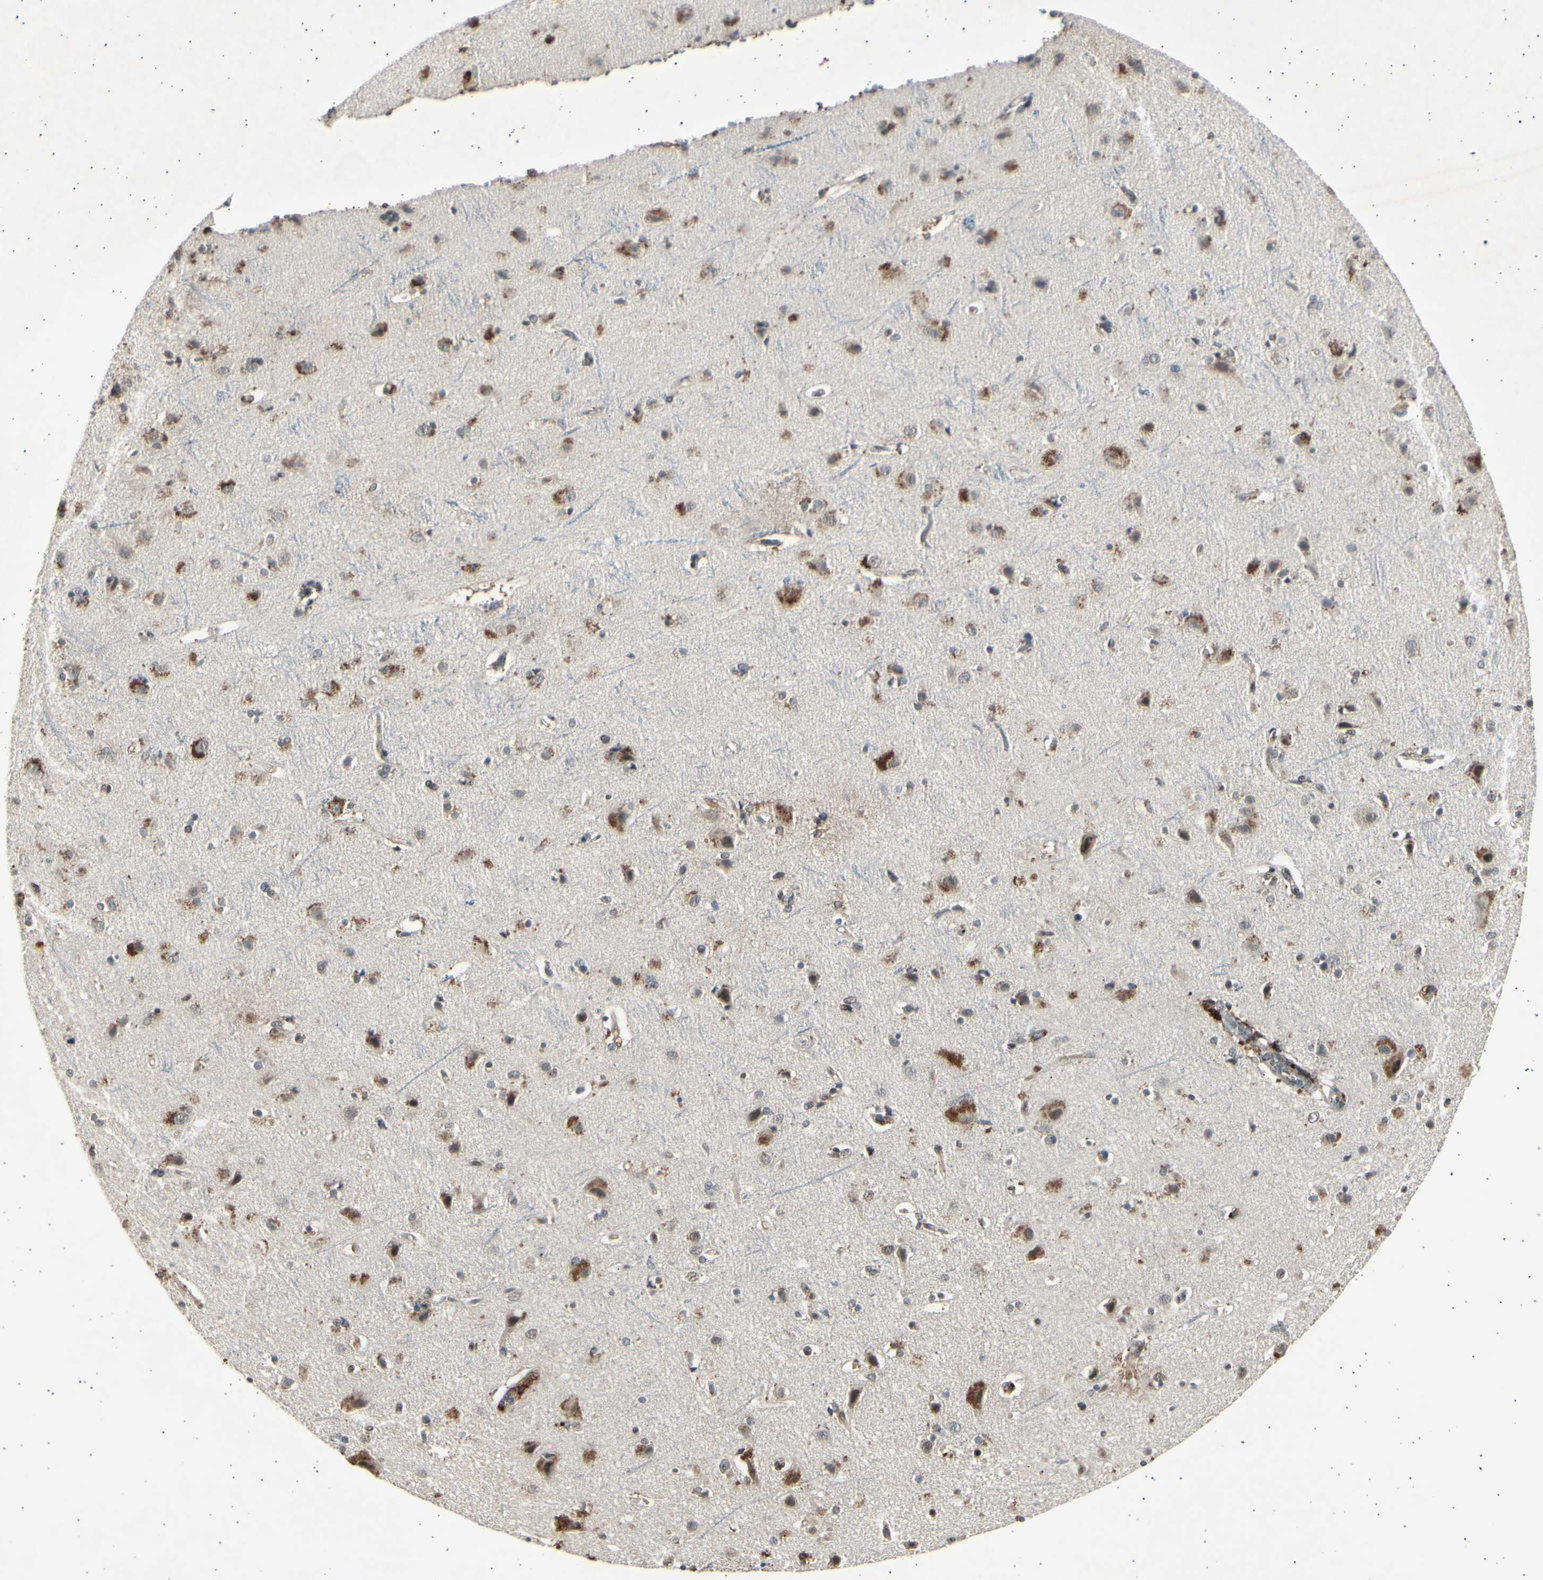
{"staining": {"intensity": "weak", "quantity": ">75%", "location": "nuclear"}, "tissue": "cerebral cortex", "cell_type": "Endothelial cells", "image_type": "normal", "snomed": [{"axis": "morphology", "description": "Normal tissue, NOS"}, {"axis": "topography", "description": "Cerebral cortex"}], "caption": "The photomicrograph shows immunohistochemical staining of benign cerebral cortex. There is weak nuclear expression is appreciated in approximately >75% of endothelial cells. (Brightfield microscopy of DAB IHC at high magnification).", "gene": "PSMD5", "patient": {"sex": "female", "age": 54}}